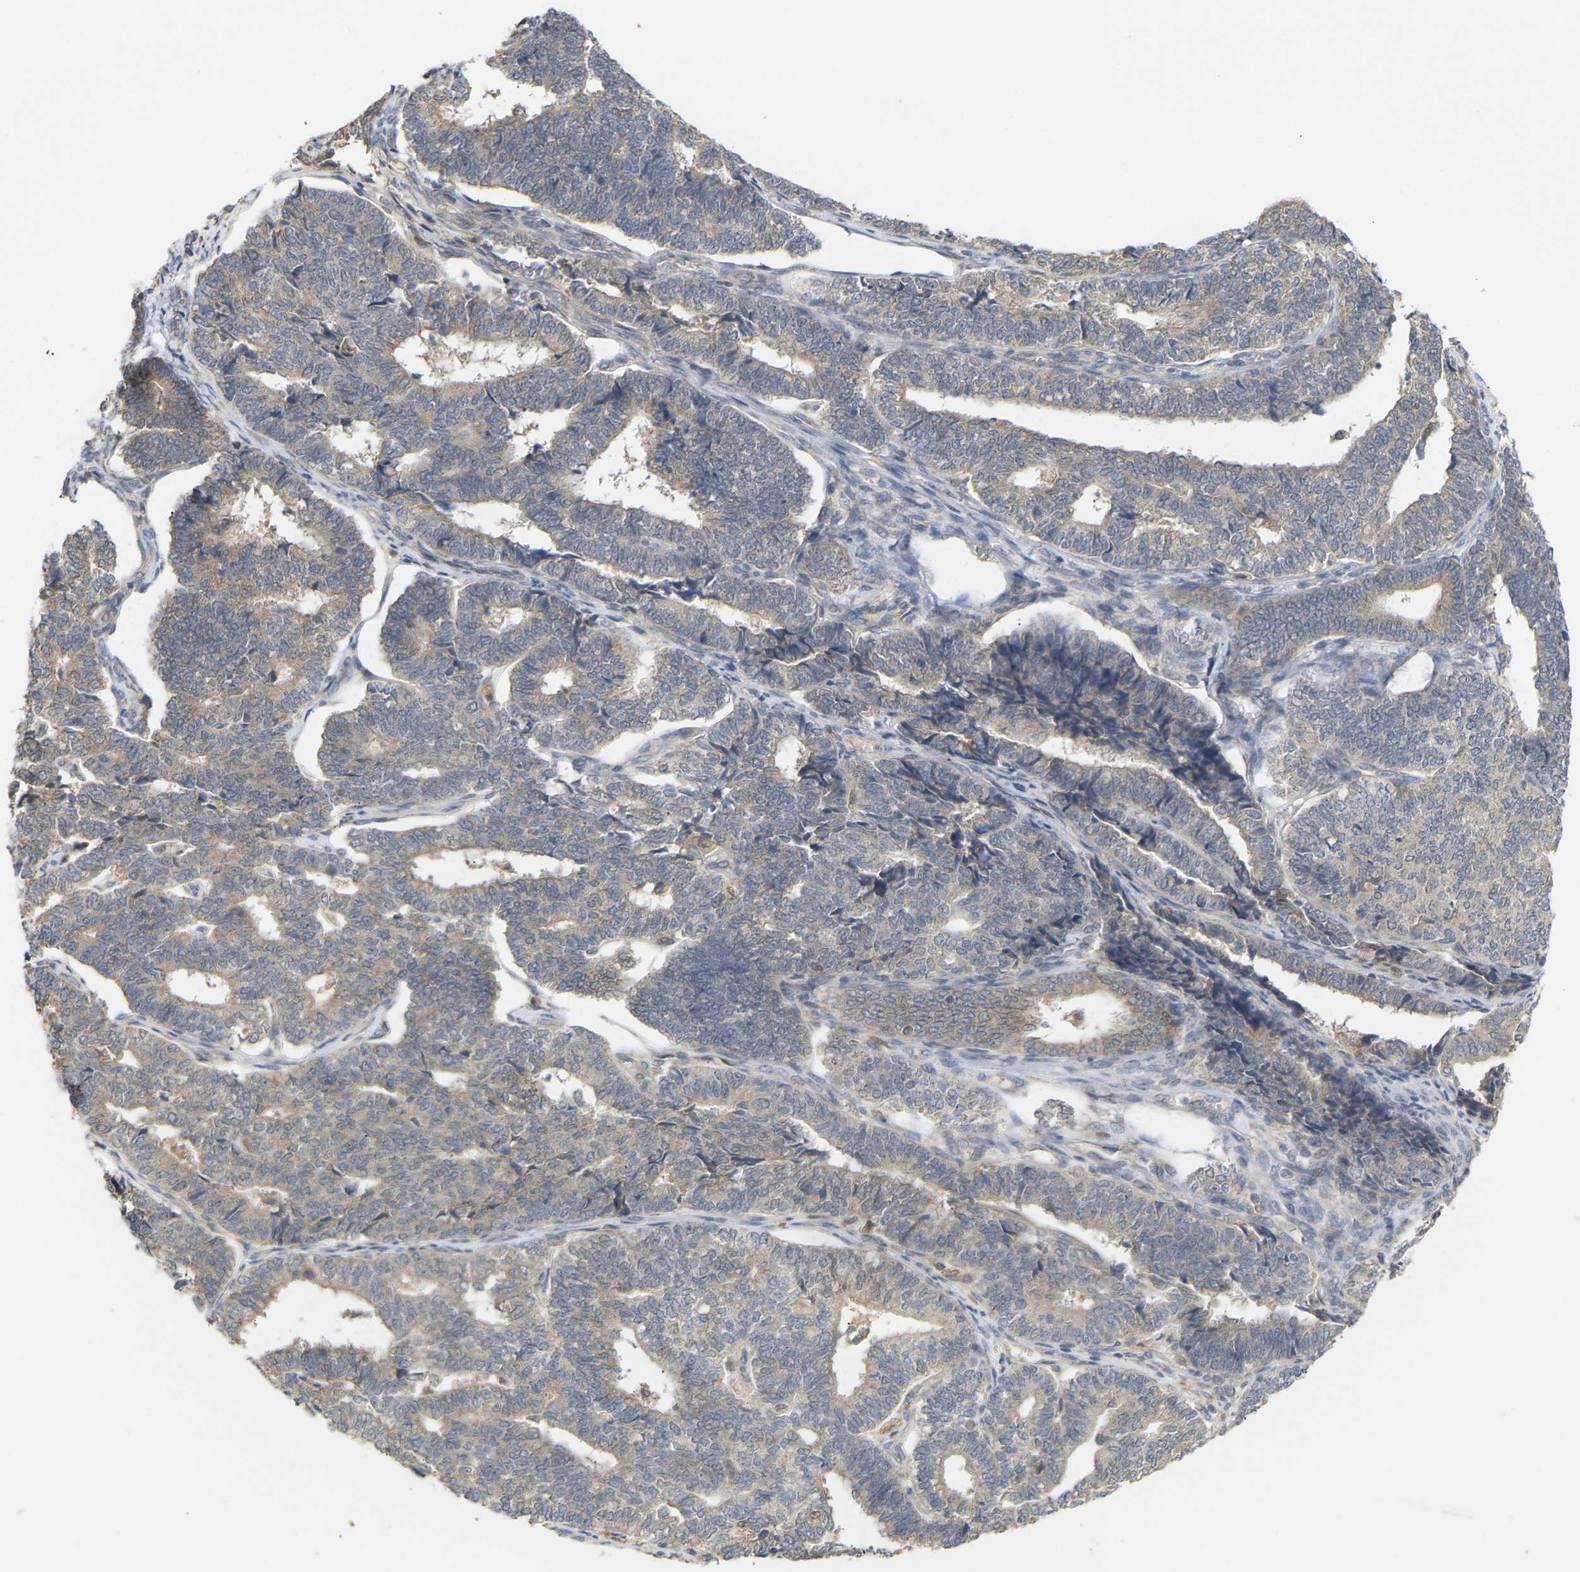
{"staining": {"intensity": "weak", "quantity": "<25%", "location": "cytoplasmic/membranous"}, "tissue": "endometrial cancer", "cell_type": "Tumor cells", "image_type": "cancer", "snomed": [{"axis": "morphology", "description": "Adenocarcinoma, NOS"}, {"axis": "topography", "description": "Endometrium"}], "caption": "There is no significant expression in tumor cells of endometrial cancer (adenocarcinoma).", "gene": "TPMT", "patient": {"sex": "female", "age": 70}}